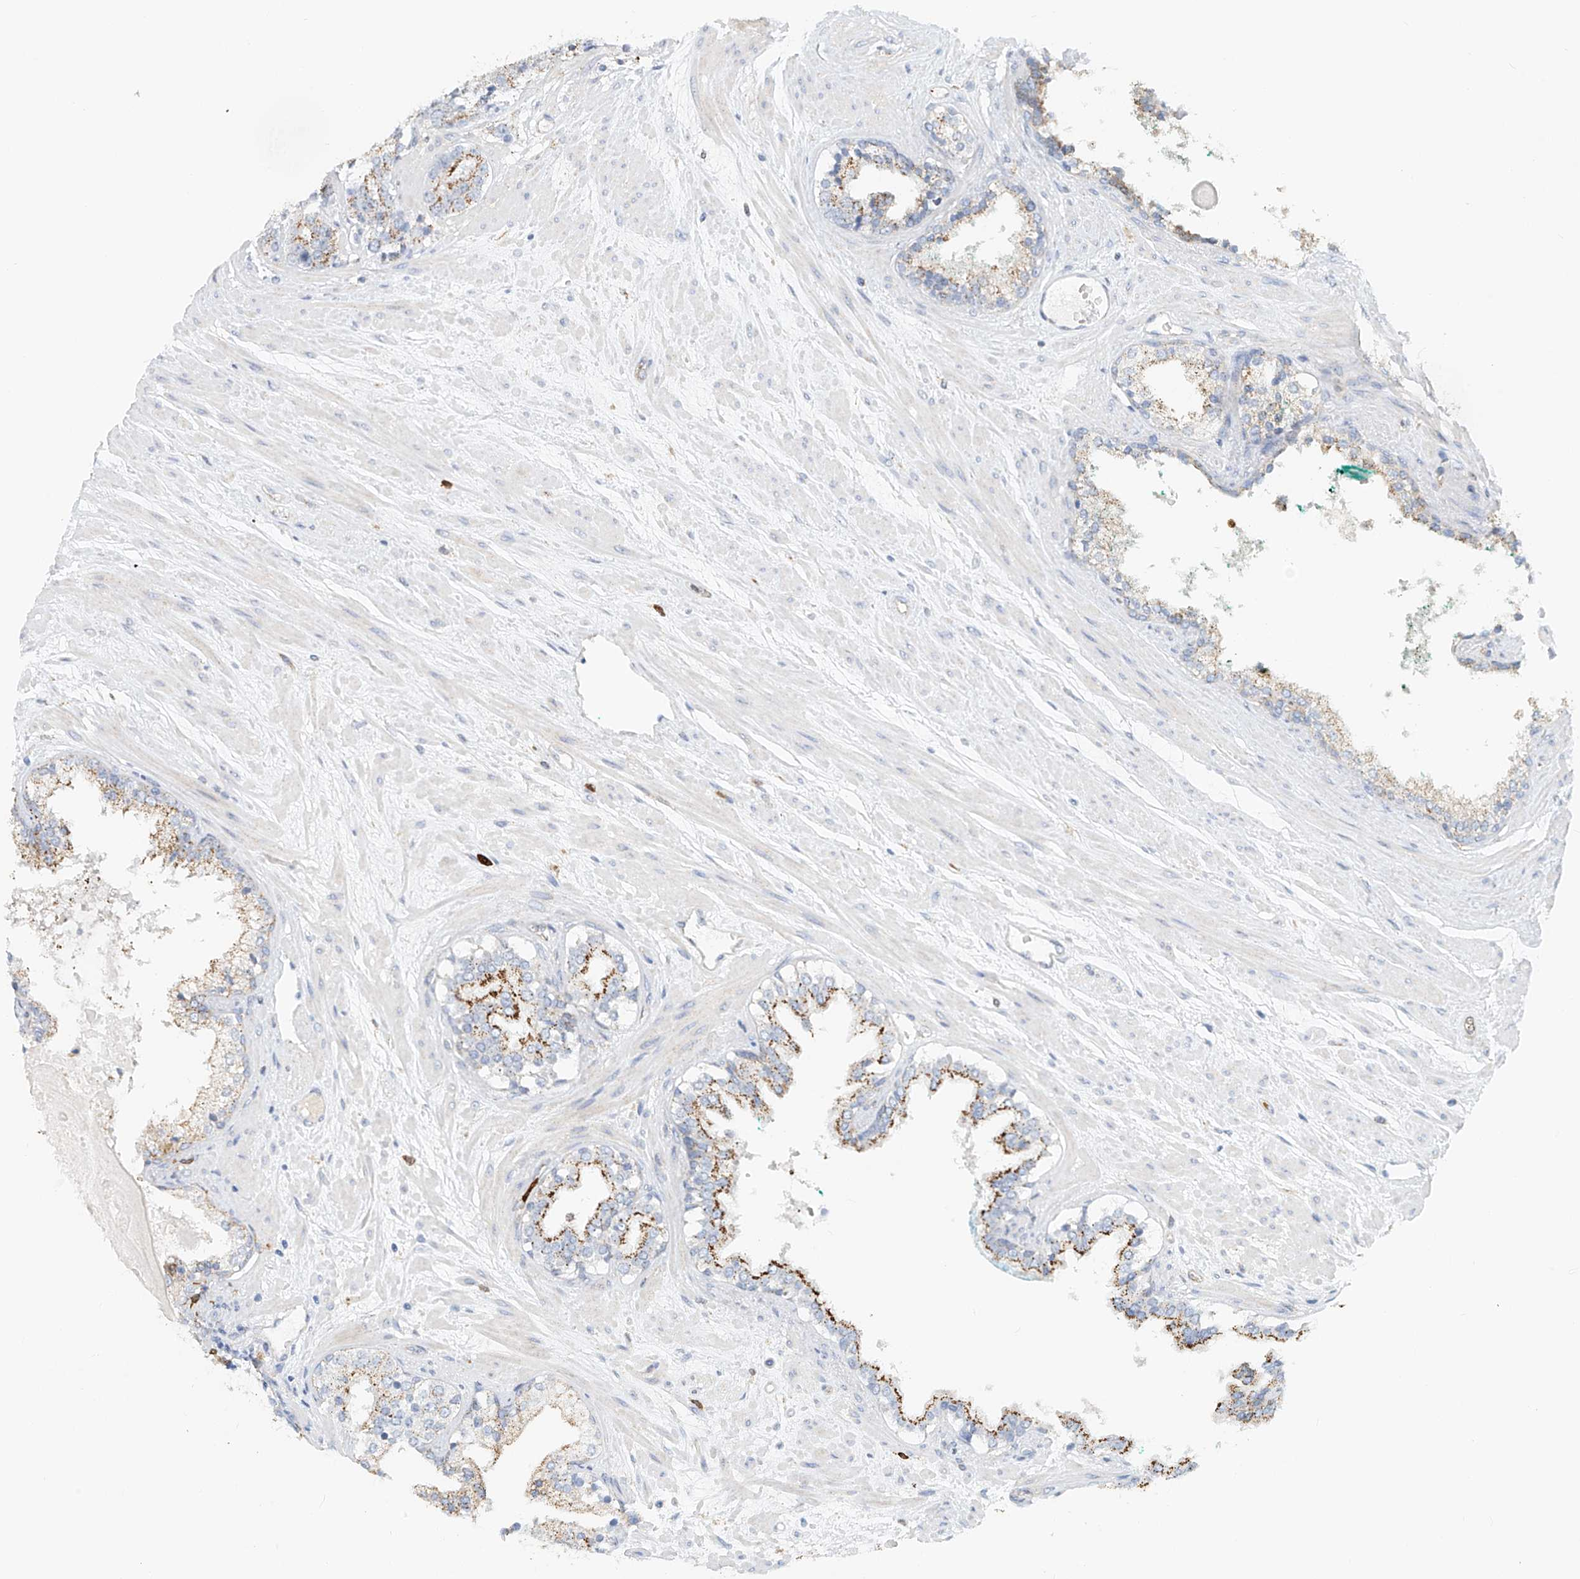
{"staining": {"intensity": "moderate", "quantity": ">75%", "location": "cytoplasmic/membranous"}, "tissue": "prostate cancer", "cell_type": "Tumor cells", "image_type": "cancer", "snomed": [{"axis": "morphology", "description": "Adenocarcinoma, High grade"}, {"axis": "topography", "description": "Prostate"}], "caption": "High-magnification brightfield microscopy of prostate cancer (adenocarcinoma (high-grade)) stained with DAB (brown) and counterstained with hematoxylin (blue). tumor cells exhibit moderate cytoplasmic/membranous positivity is present in approximately>75% of cells. (DAB = brown stain, brightfield microscopy at high magnification).", "gene": "PTPRA", "patient": {"sex": "male", "age": 71}}